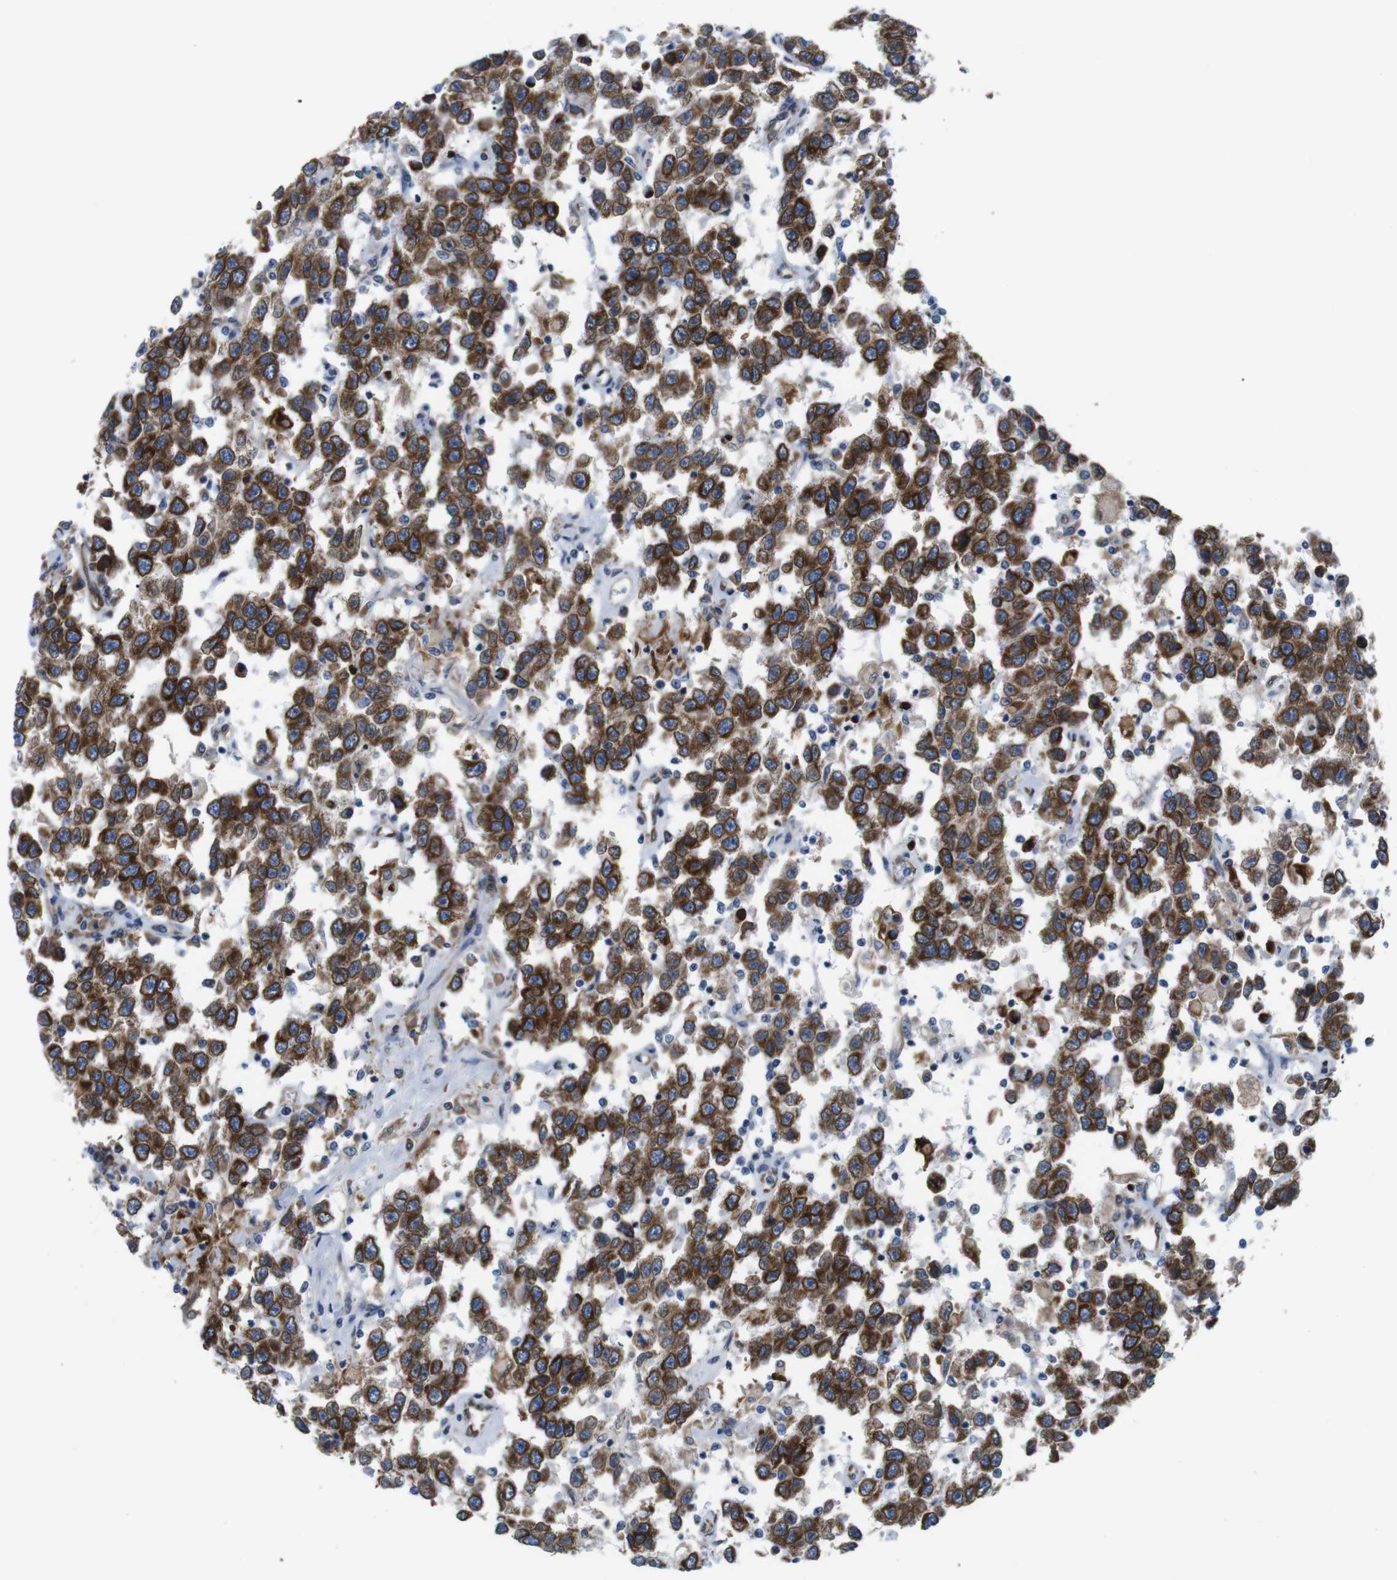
{"staining": {"intensity": "strong", "quantity": ">75%", "location": "cytoplasmic/membranous"}, "tissue": "testis cancer", "cell_type": "Tumor cells", "image_type": "cancer", "snomed": [{"axis": "morphology", "description": "Seminoma, NOS"}, {"axis": "topography", "description": "Testis"}], "caption": "Immunohistochemical staining of testis cancer (seminoma) demonstrates strong cytoplasmic/membranous protein positivity in approximately >75% of tumor cells.", "gene": "HACD3", "patient": {"sex": "male", "age": 41}}